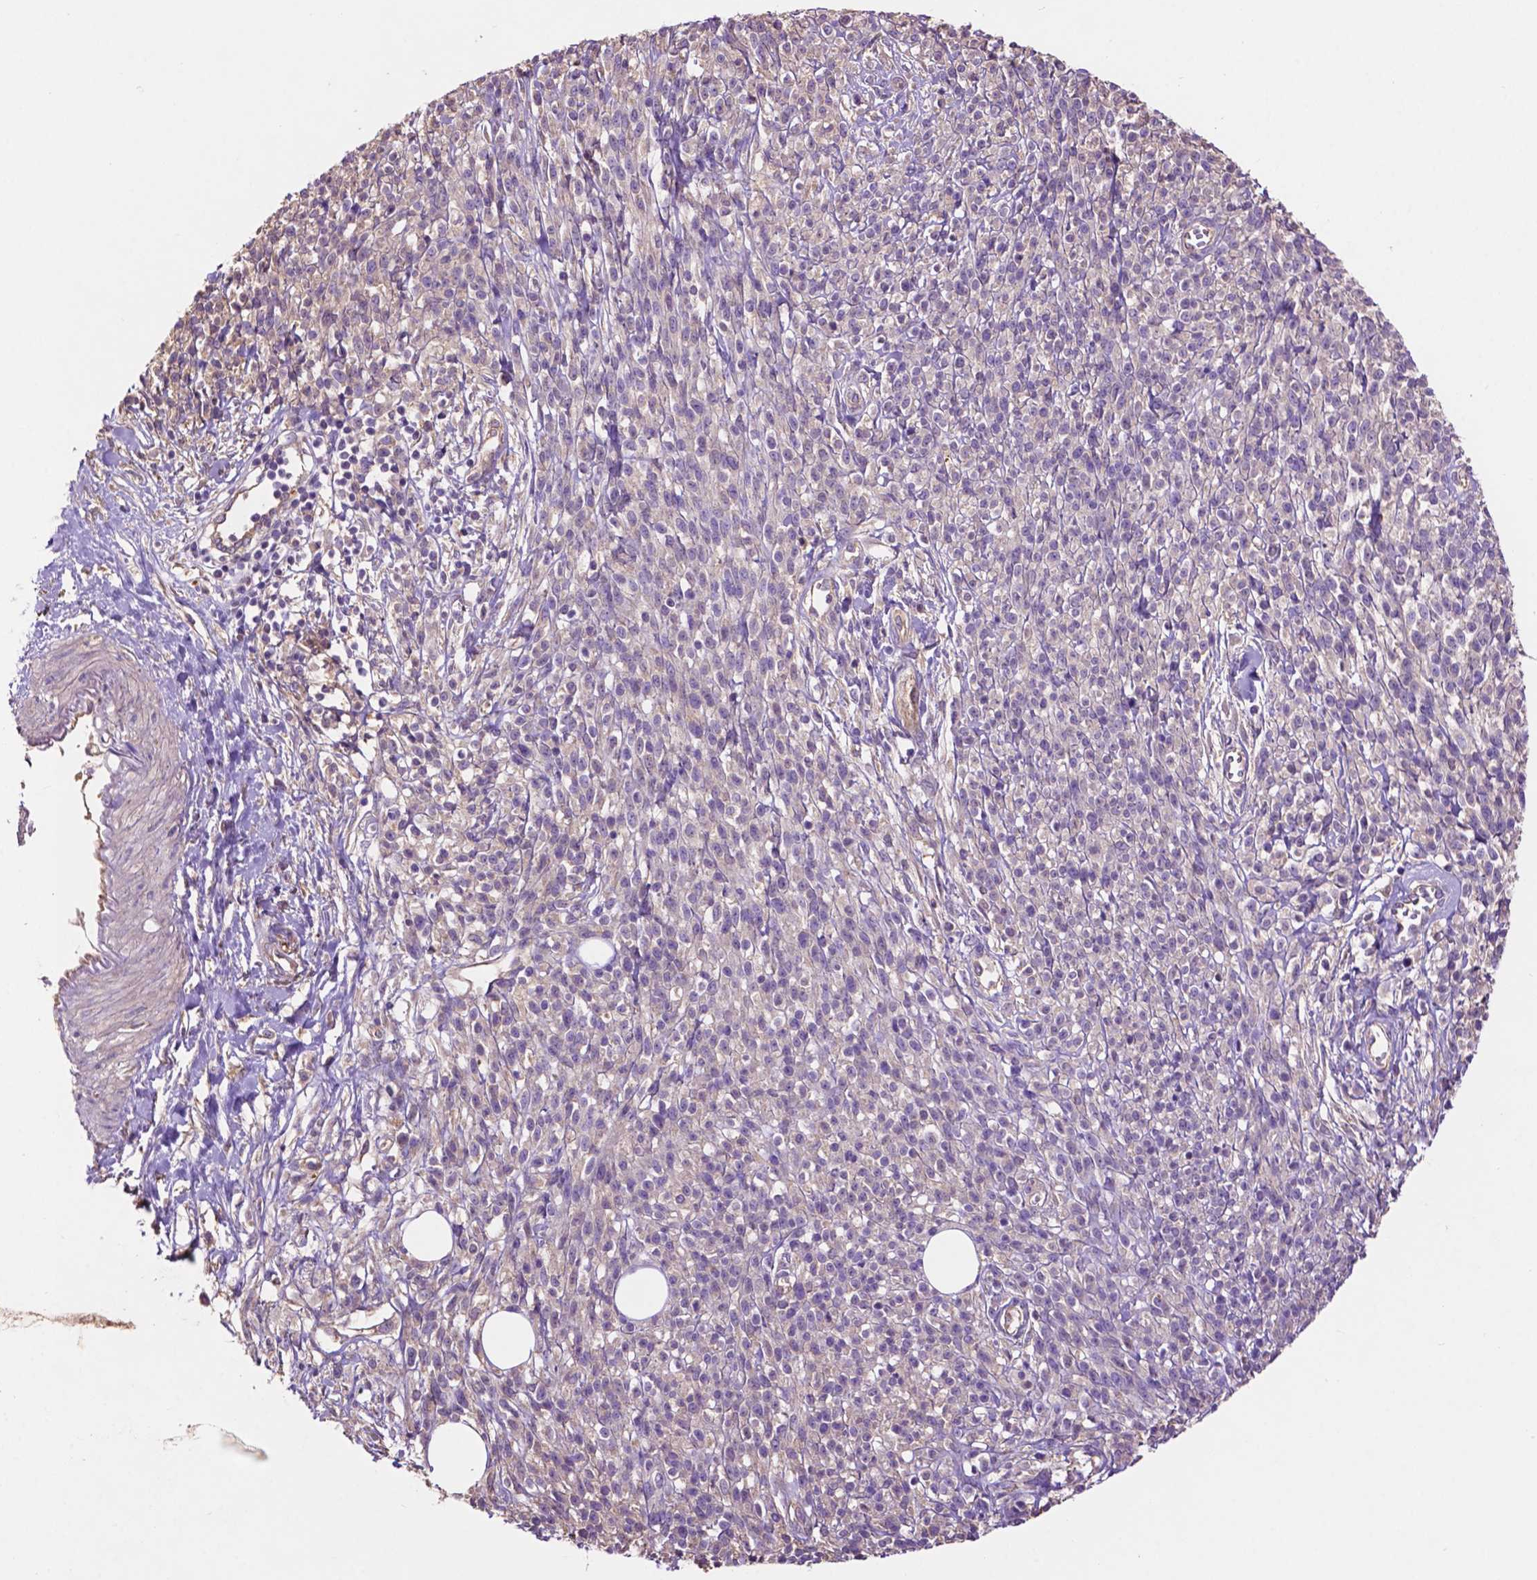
{"staining": {"intensity": "negative", "quantity": "none", "location": "none"}, "tissue": "melanoma", "cell_type": "Tumor cells", "image_type": "cancer", "snomed": [{"axis": "morphology", "description": "Malignant melanoma, NOS"}, {"axis": "topography", "description": "Skin"}, {"axis": "topography", "description": "Skin of trunk"}], "caption": "This is a image of immunohistochemistry (IHC) staining of malignant melanoma, which shows no staining in tumor cells. The staining was performed using DAB (3,3'-diaminobenzidine) to visualize the protein expression in brown, while the nuclei were stained in blue with hematoxylin (Magnification: 20x).", "gene": "GDPD5", "patient": {"sex": "male", "age": 74}}